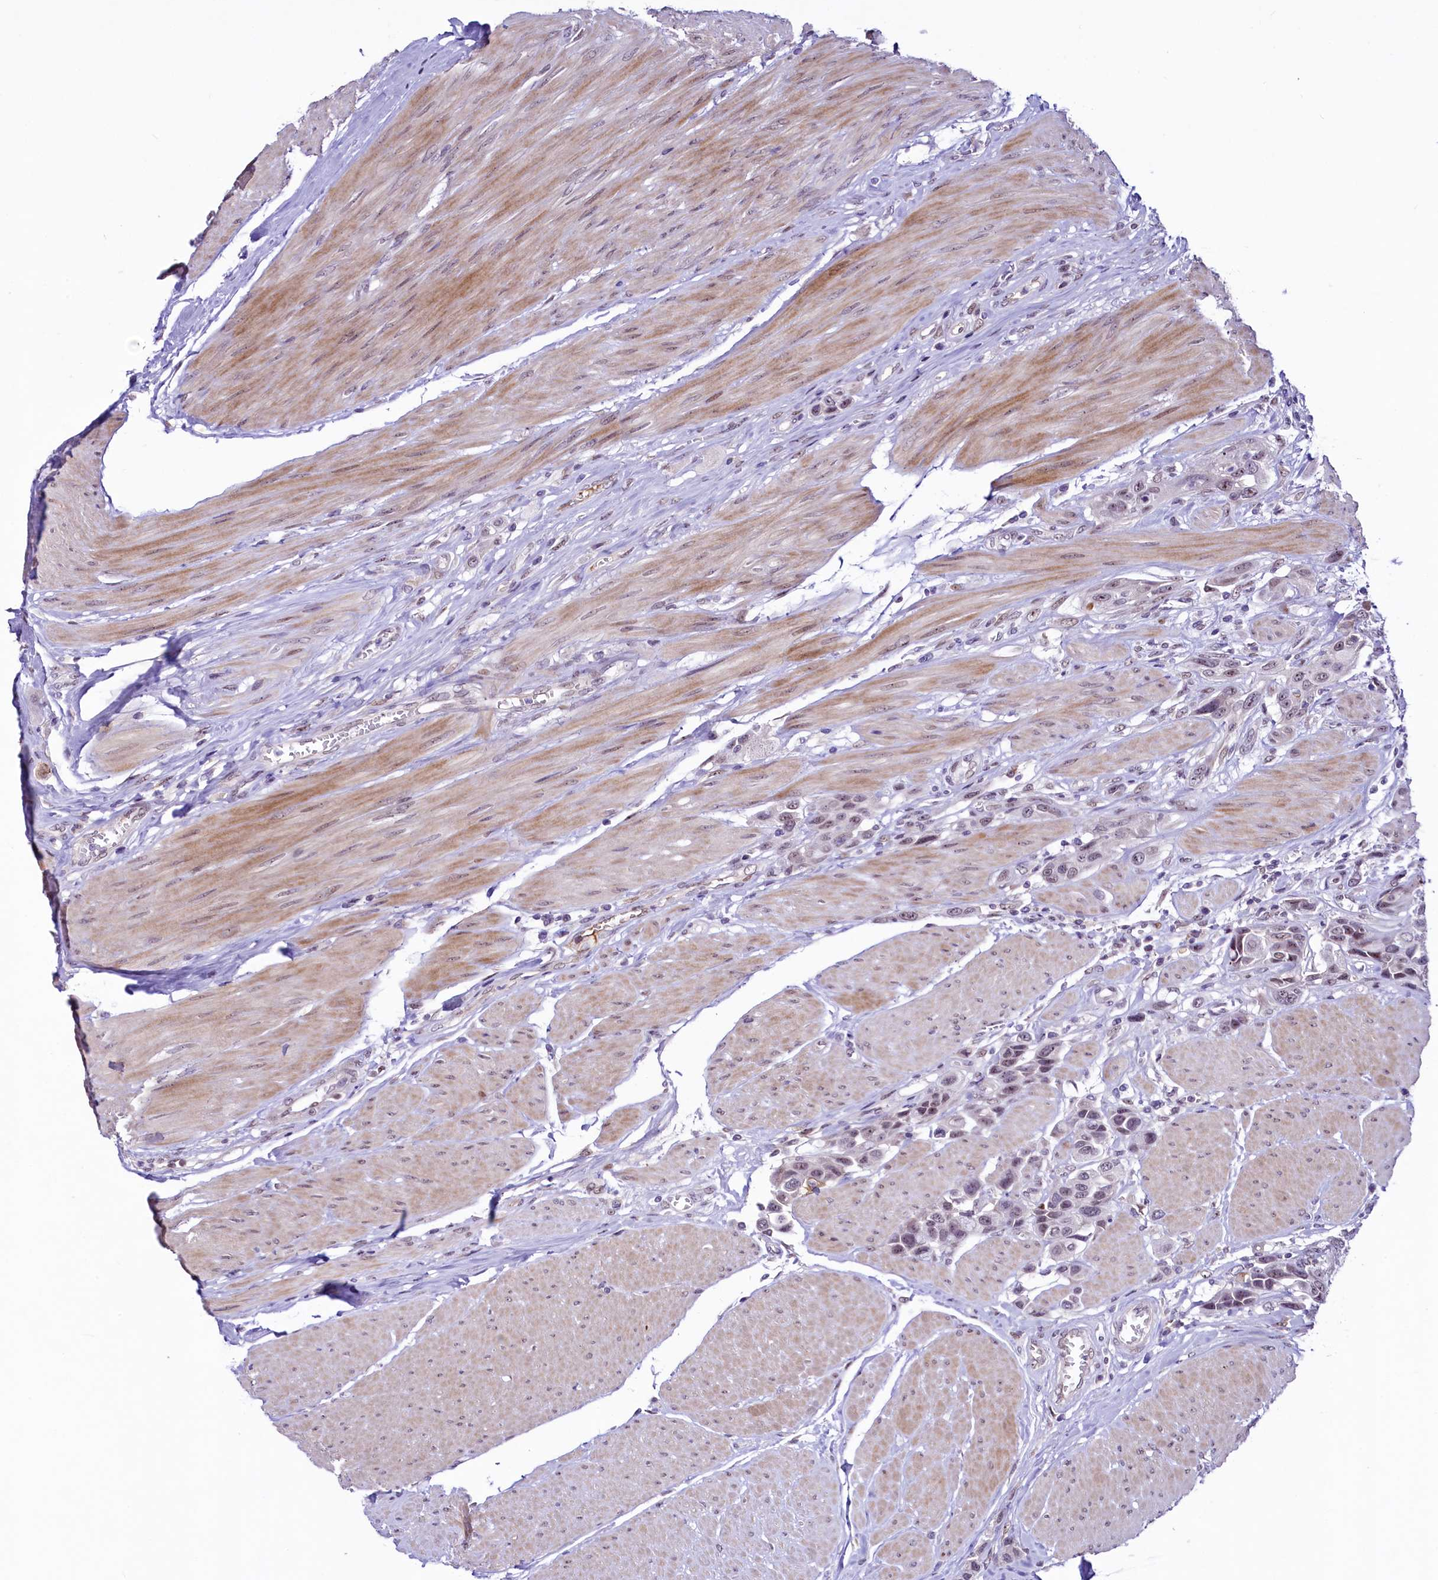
{"staining": {"intensity": "weak", "quantity": ">75%", "location": "nuclear"}, "tissue": "urothelial cancer", "cell_type": "Tumor cells", "image_type": "cancer", "snomed": [{"axis": "morphology", "description": "Urothelial carcinoma, High grade"}, {"axis": "topography", "description": "Urinary bladder"}], "caption": "Urothelial cancer stained for a protein exhibits weak nuclear positivity in tumor cells.", "gene": "LEUTX", "patient": {"sex": "male", "age": 50}}